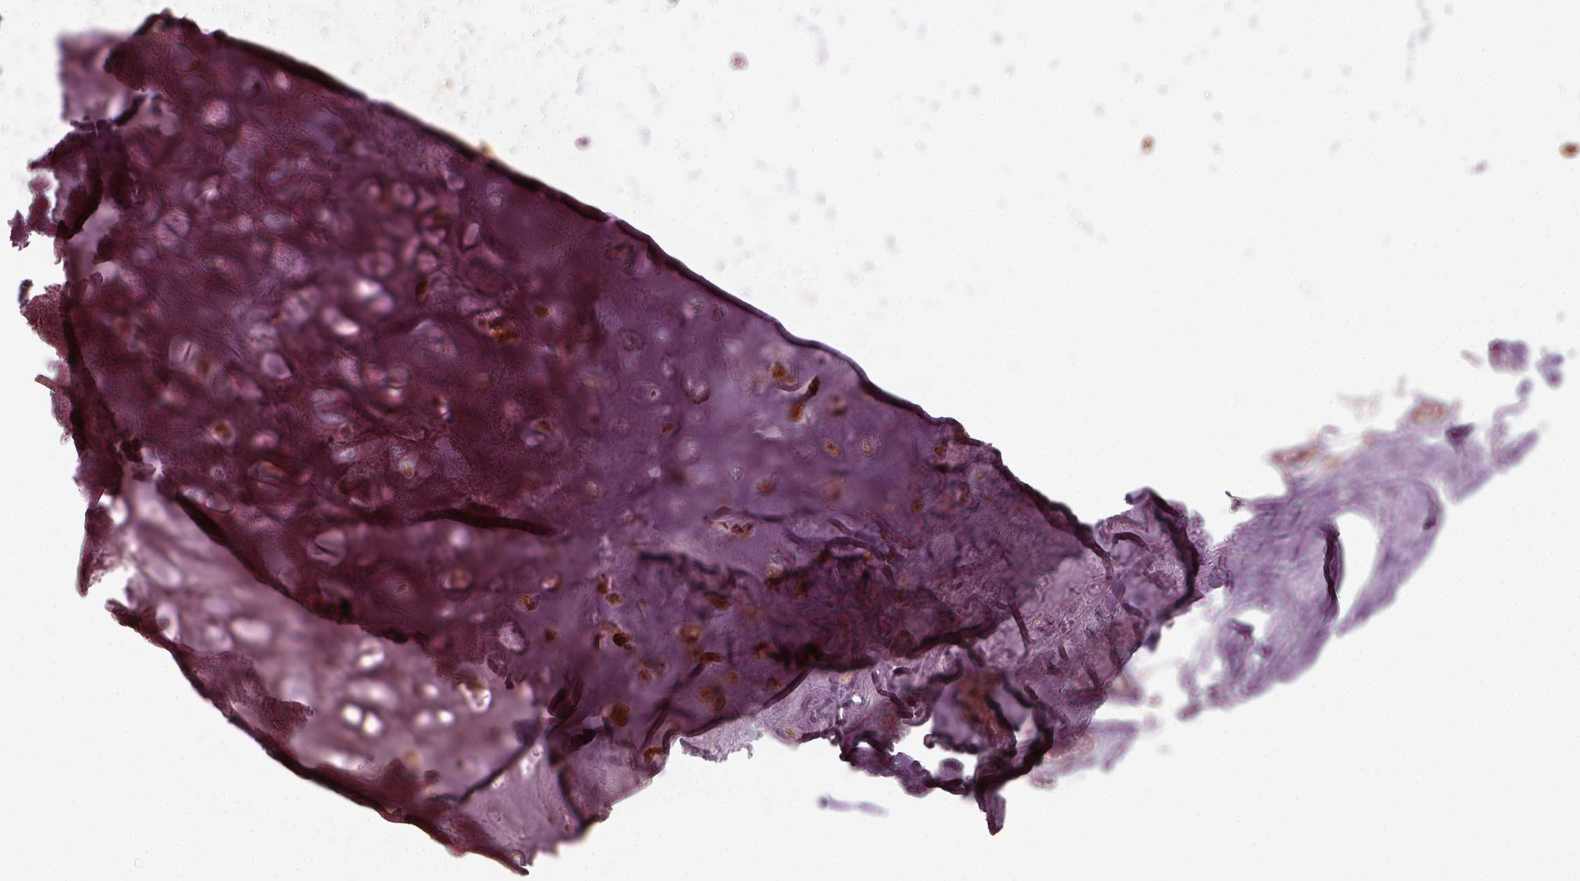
{"staining": {"intensity": "negative", "quantity": "none", "location": "none"}, "tissue": "adipose tissue", "cell_type": "Adipocytes", "image_type": "normal", "snomed": [{"axis": "morphology", "description": "Normal tissue, NOS"}, {"axis": "topography", "description": "Cartilage tissue"}], "caption": "IHC of unremarkable human adipose tissue shows no staining in adipocytes.", "gene": "DNASE1L1", "patient": {"sex": "male", "age": 57}}